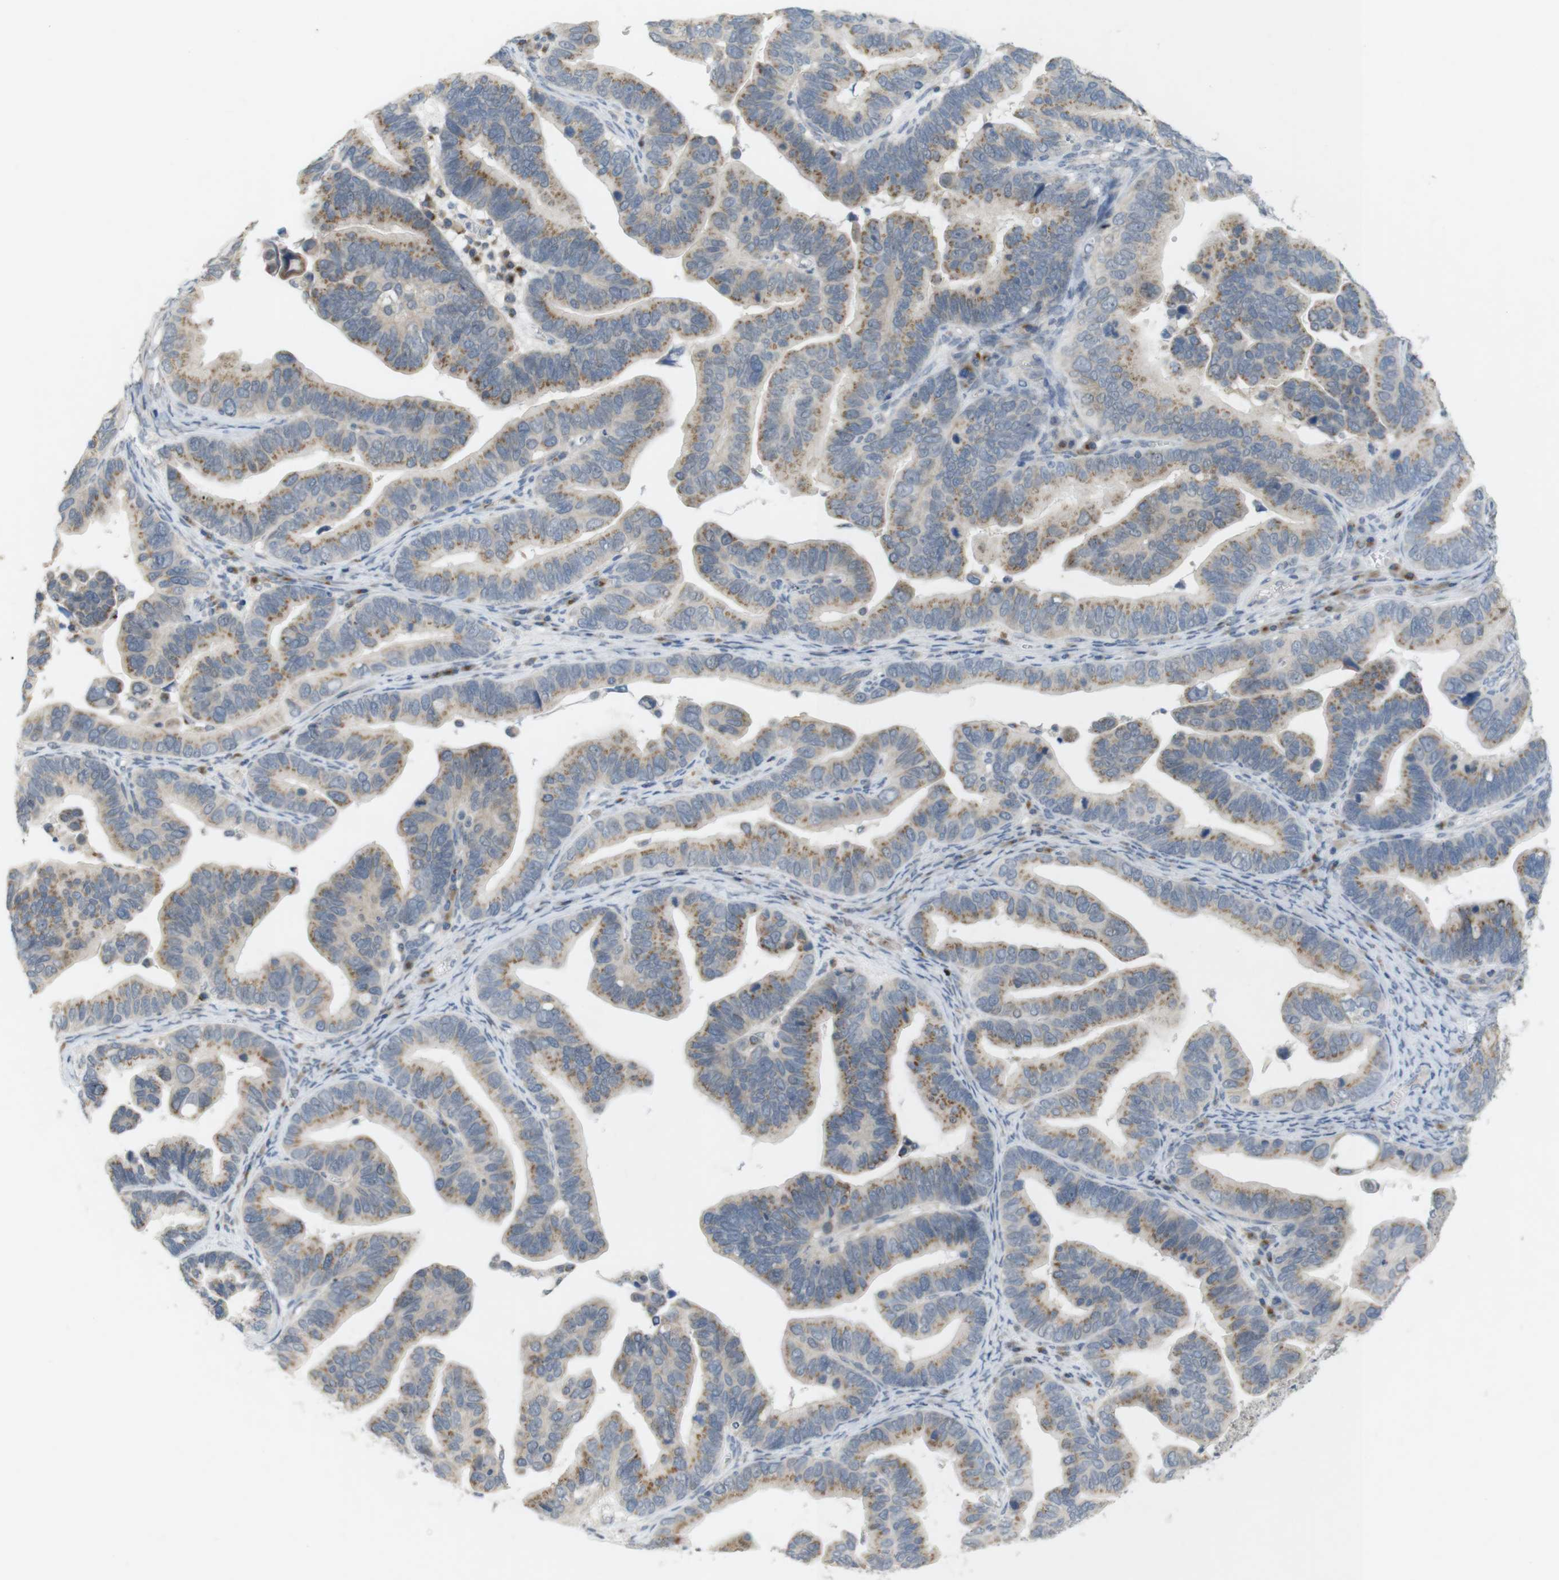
{"staining": {"intensity": "moderate", "quantity": ">75%", "location": "cytoplasmic/membranous"}, "tissue": "ovarian cancer", "cell_type": "Tumor cells", "image_type": "cancer", "snomed": [{"axis": "morphology", "description": "Cystadenocarcinoma, serous, NOS"}, {"axis": "topography", "description": "Ovary"}], "caption": "The immunohistochemical stain shows moderate cytoplasmic/membranous positivity in tumor cells of ovarian cancer tissue.", "gene": "YIPF3", "patient": {"sex": "female", "age": 56}}